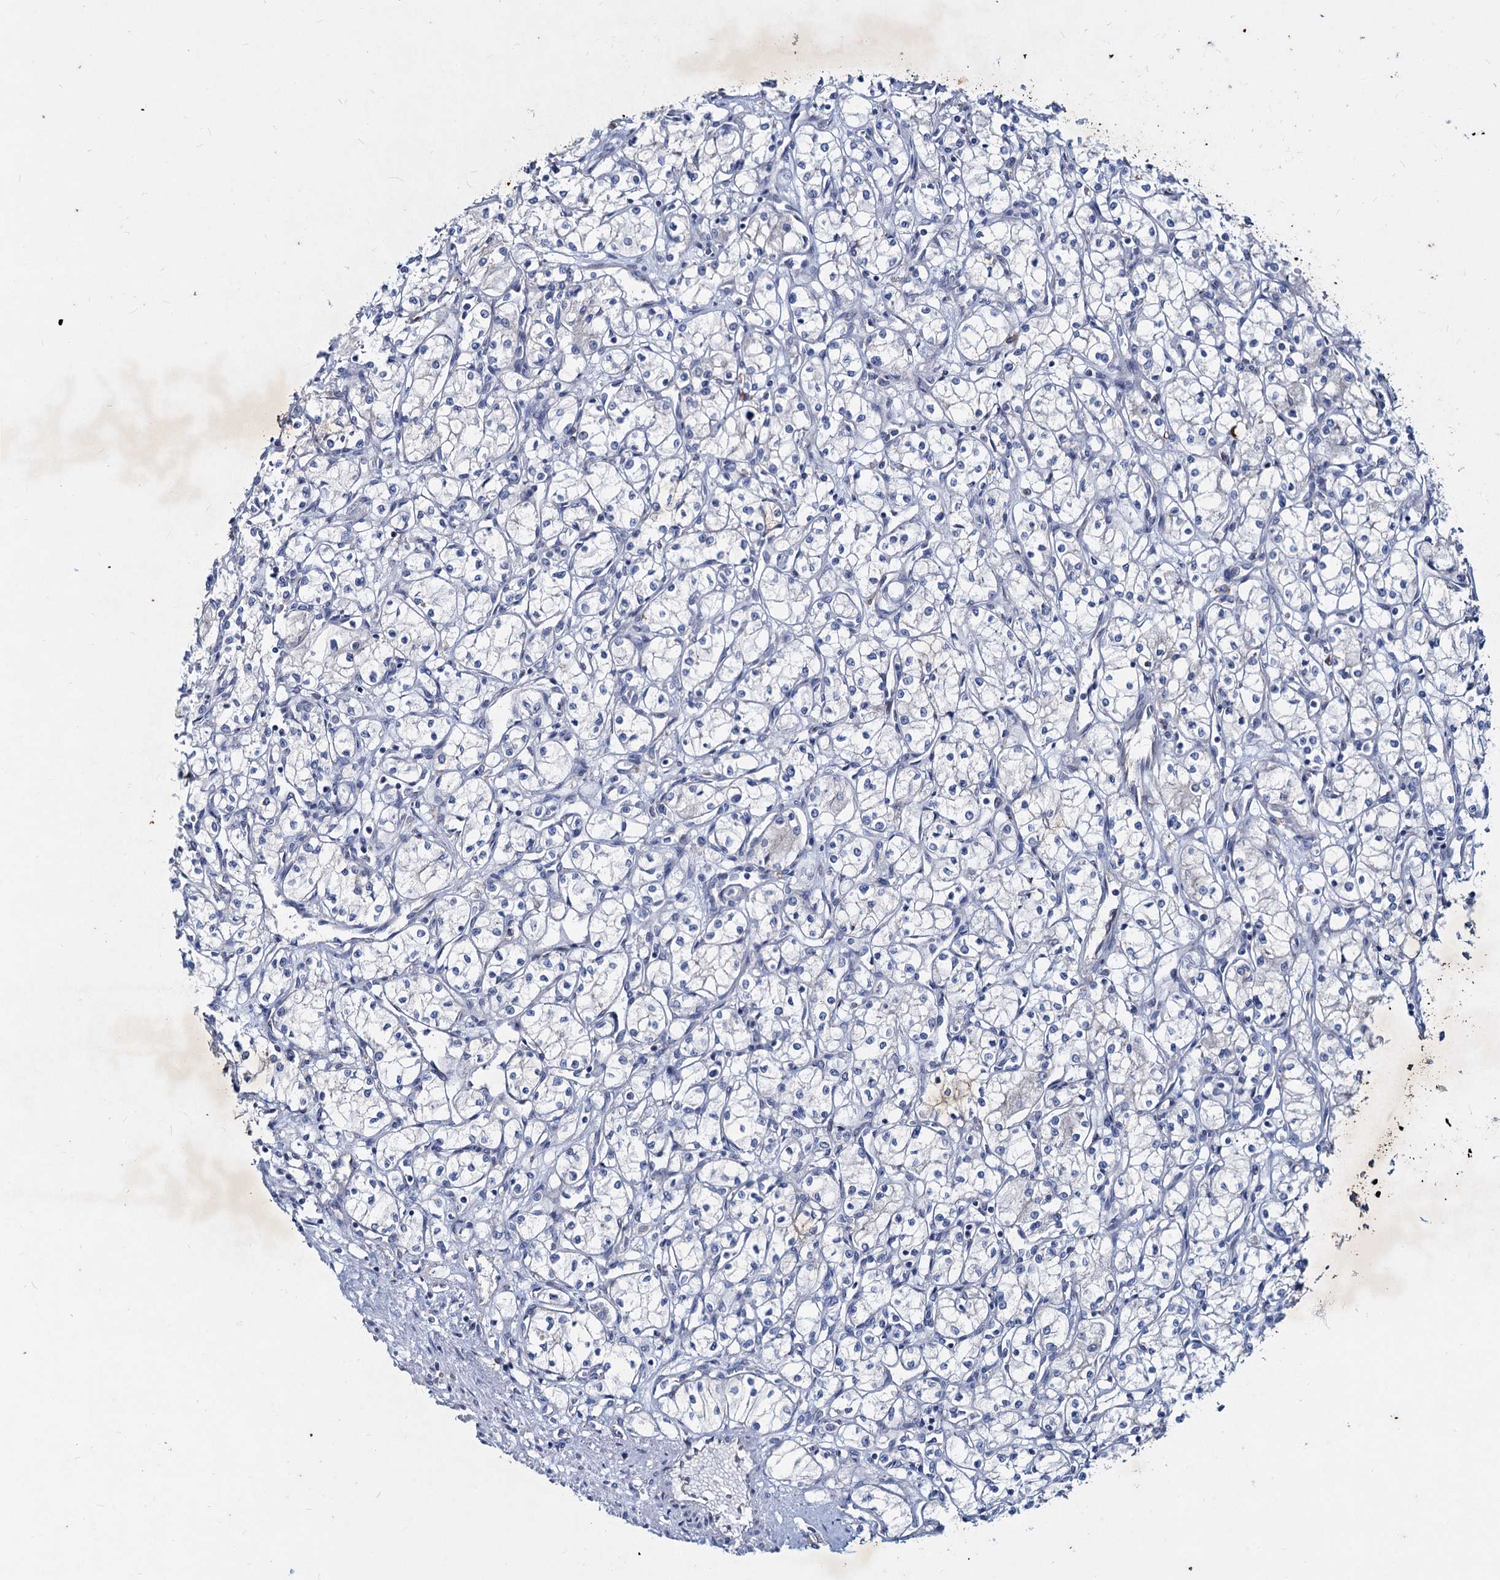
{"staining": {"intensity": "negative", "quantity": "none", "location": "none"}, "tissue": "renal cancer", "cell_type": "Tumor cells", "image_type": "cancer", "snomed": [{"axis": "morphology", "description": "Adenocarcinoma, NOS"}, {"axis": "topography", "description": "Kidney"}], "caption": "Image shows no significant protein positivity in tumor cells of renal cancer (adenocarcinoma).", "gene": "AGBL4", "patient": {"sex": "male", "age": 59}}